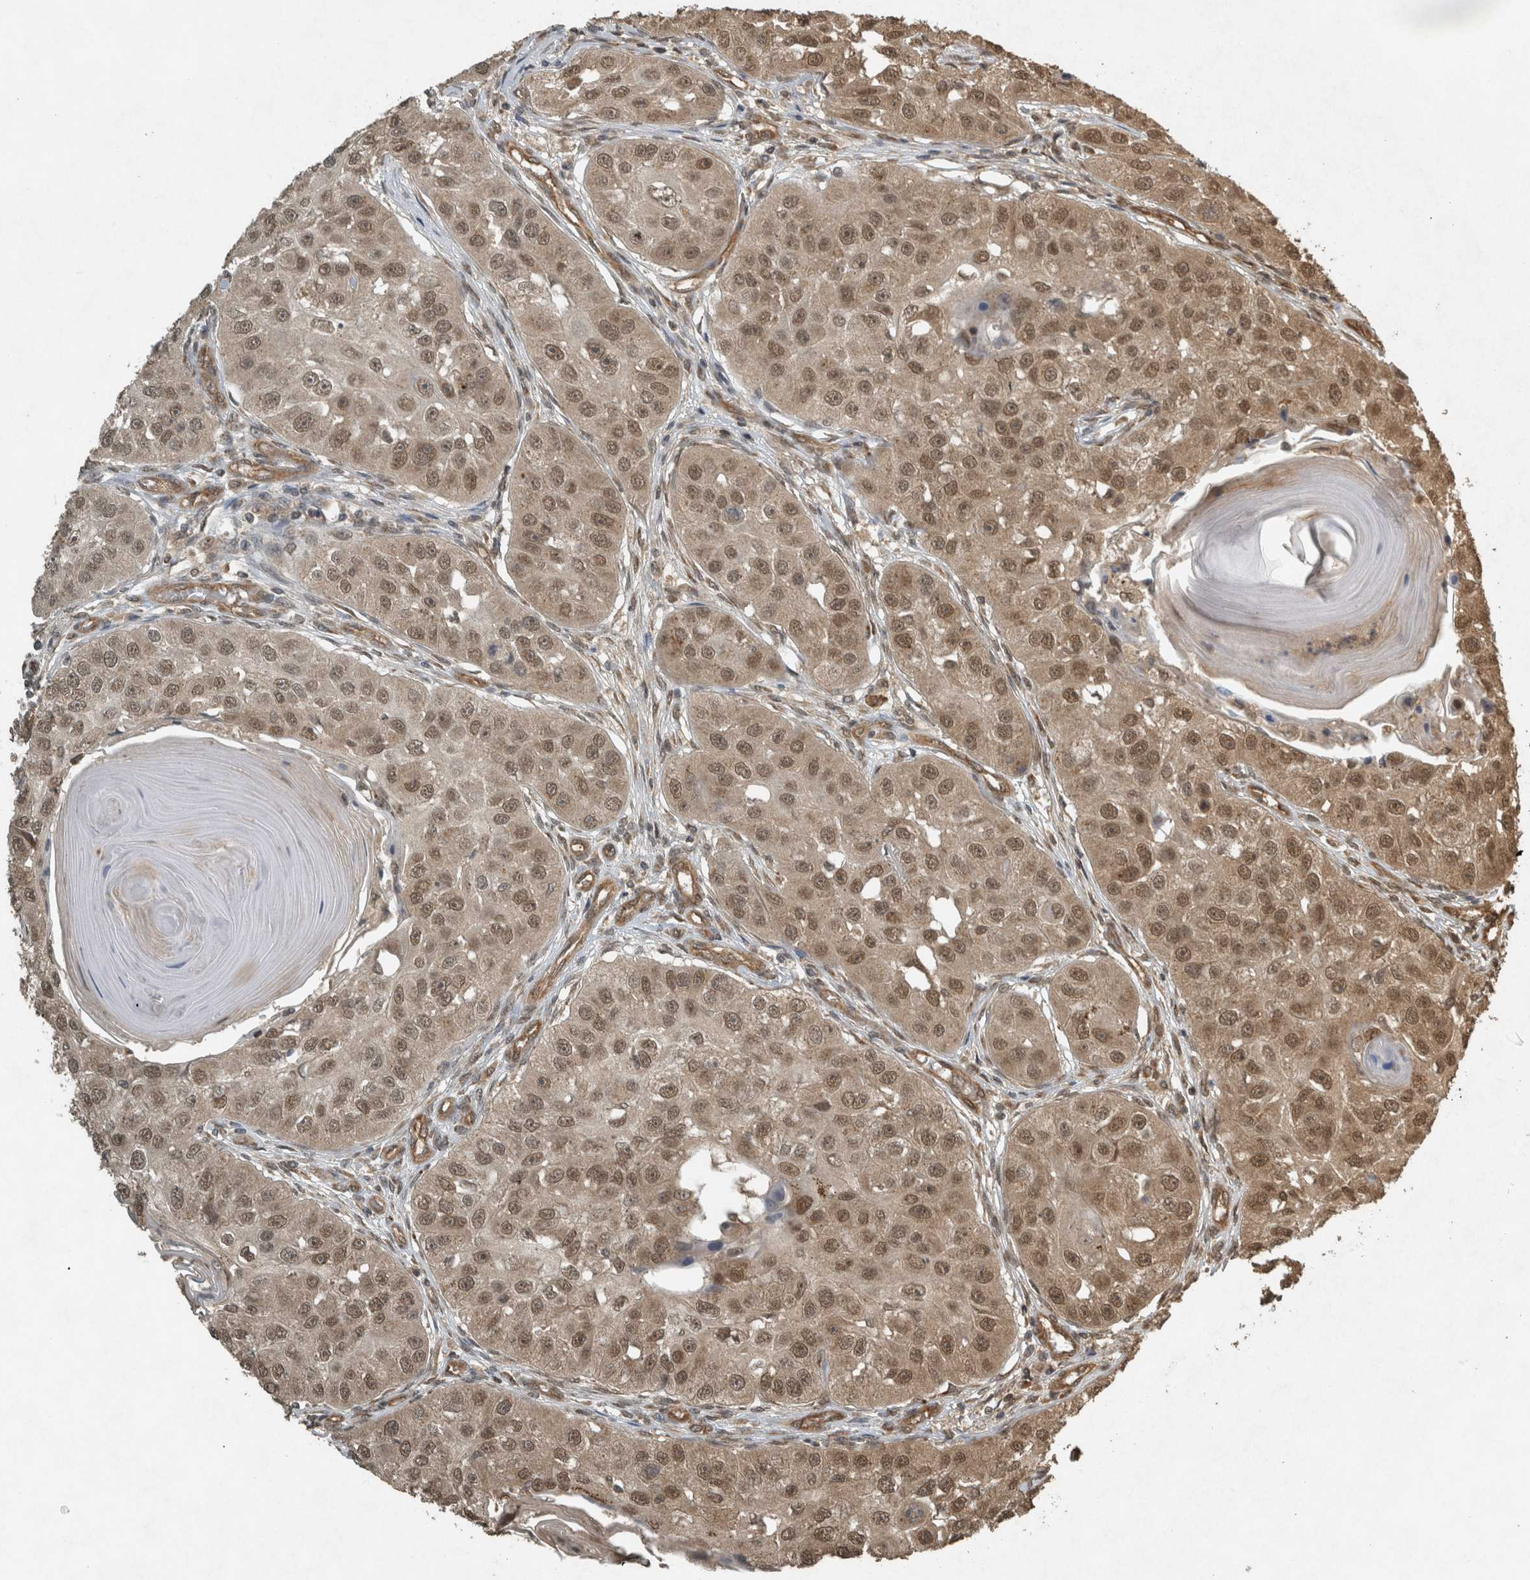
{"staining": {"intensity": "moderate", "quantity": ">75%", "location": "cytoplasmic/membranous,nuclear"}, "tissue": "head and neck cancer", "cell_type": "Tumor cells", "image_type": "cancer", "snomed": [{"axis": "morphology", "description": "Normal tissue, NOS"}, {"axis": "morphology", "description": "Squamous cell carcinoma, NOS"}, {"axis": "topography", "description": "Skeletal muscle"}, {"axis": "topography", "description": "Head-Neck"}], "caption": "IHC of head and neck cancer displays medium levels of moderate cytoplasmic/membranous and nuclear expression in about >75% of tumor cells.", "gene": "ARHGEF12", "patient": {"sex": "male", "age": 51}}